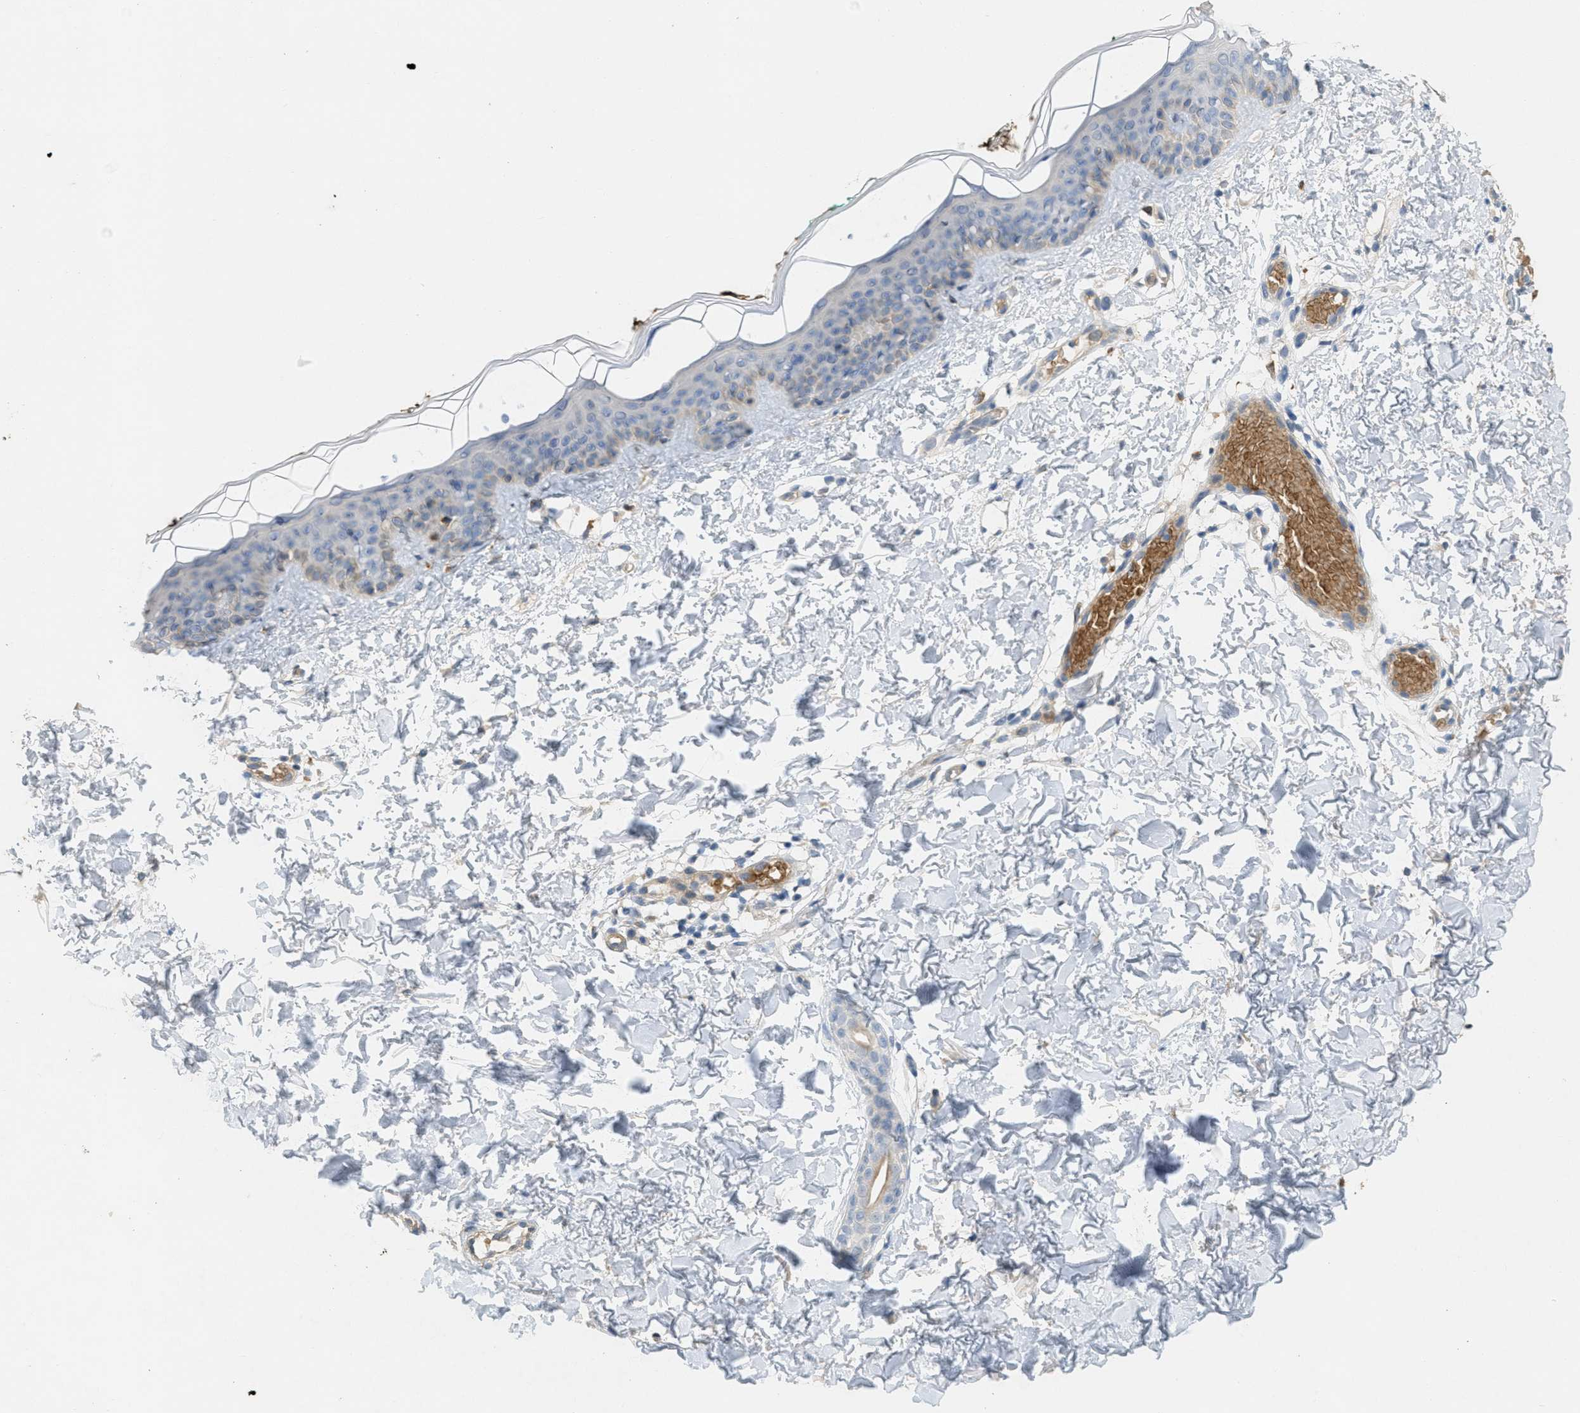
{"staining": {"intensity": "negative", "quantity": "none", "location": "none"}, "tissue": "skin", "cell_type": "Fibroblasts", "image_type": "normal", "snomed": [{"axis": "morphology", "description": "Normal tissue, NOS"}, {"axis": "topography", "description": "Skin"}], "caption": "Immunohistochemical staining of unremarkable skin demonstrates no significant expression in fibroblasts. The staining was performed using DAB (3,3'-diaminobenzidine) to visualize the protein expression in brown, while the nuclei were stained in blue with hematoxylin (Magnification: 20x).", "gene": "MRS2", "patient": {"sex": "male", "age": 30}}